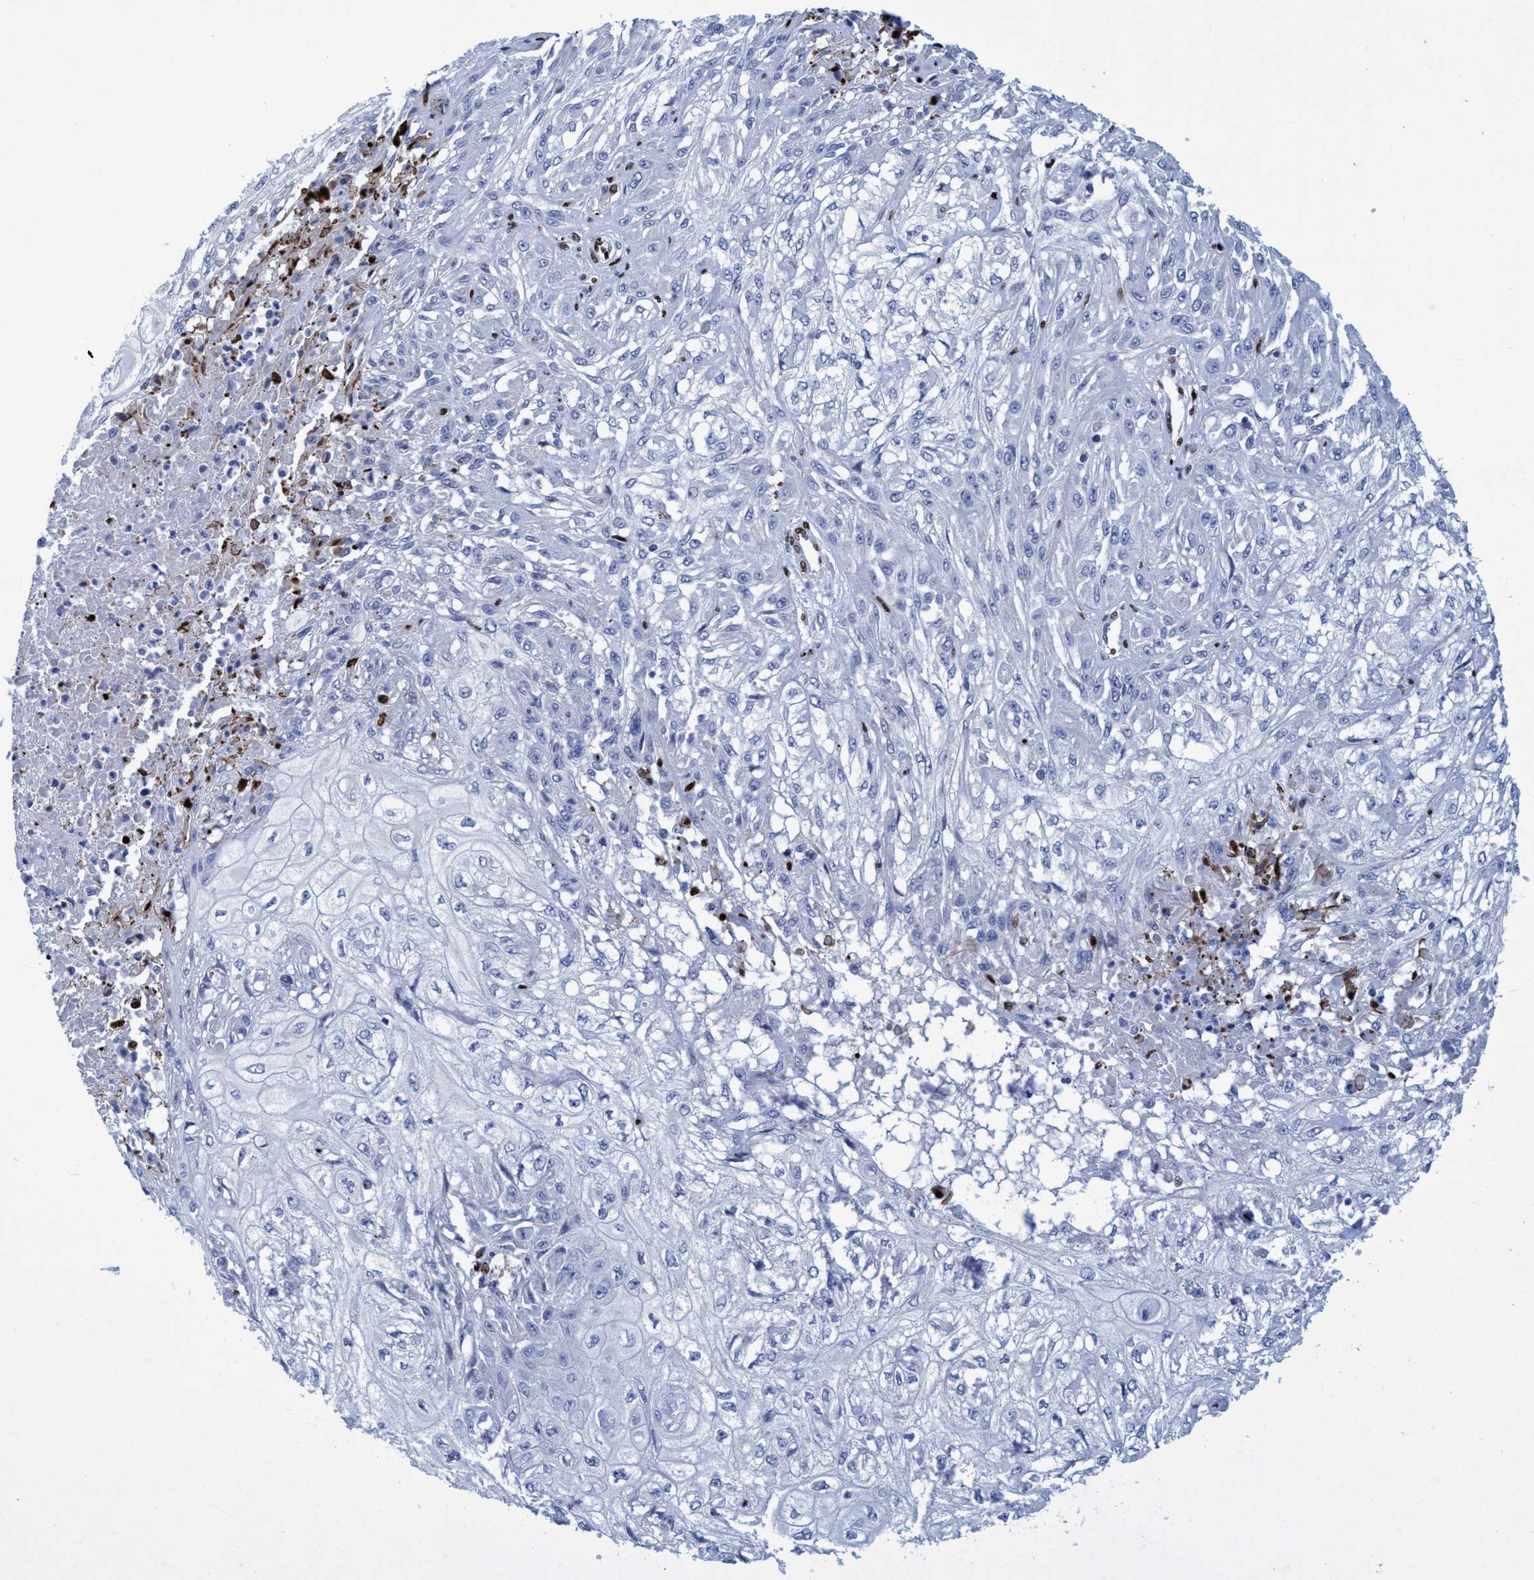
{"staining": {"intensity": "negative", "quantity": "none", "location": "none"}, "tissue": "skin cancer", "cell_type": "Tumor cells", "image_type": "cancer", "snomed": [{"axis": "morphology", "description": "Squamous cell carcinoma, NOS"}, {"axis": "morphology", "description": "Squamous cell carcinoma, metastatic, NOS"}, {"axis": "topography", "description": "Skin"}, {"axis": "topography", "description": "Lymph node"}], "caption": "Immunohistochemistry histopathology image of skin cancer stained for a protein (brown), which displays no positivity in tumor cells. (IHC, brightfield microscopy, high magnification).", "gene": "R3HCC1", "patient": {"sex": "male", "age": 75}}